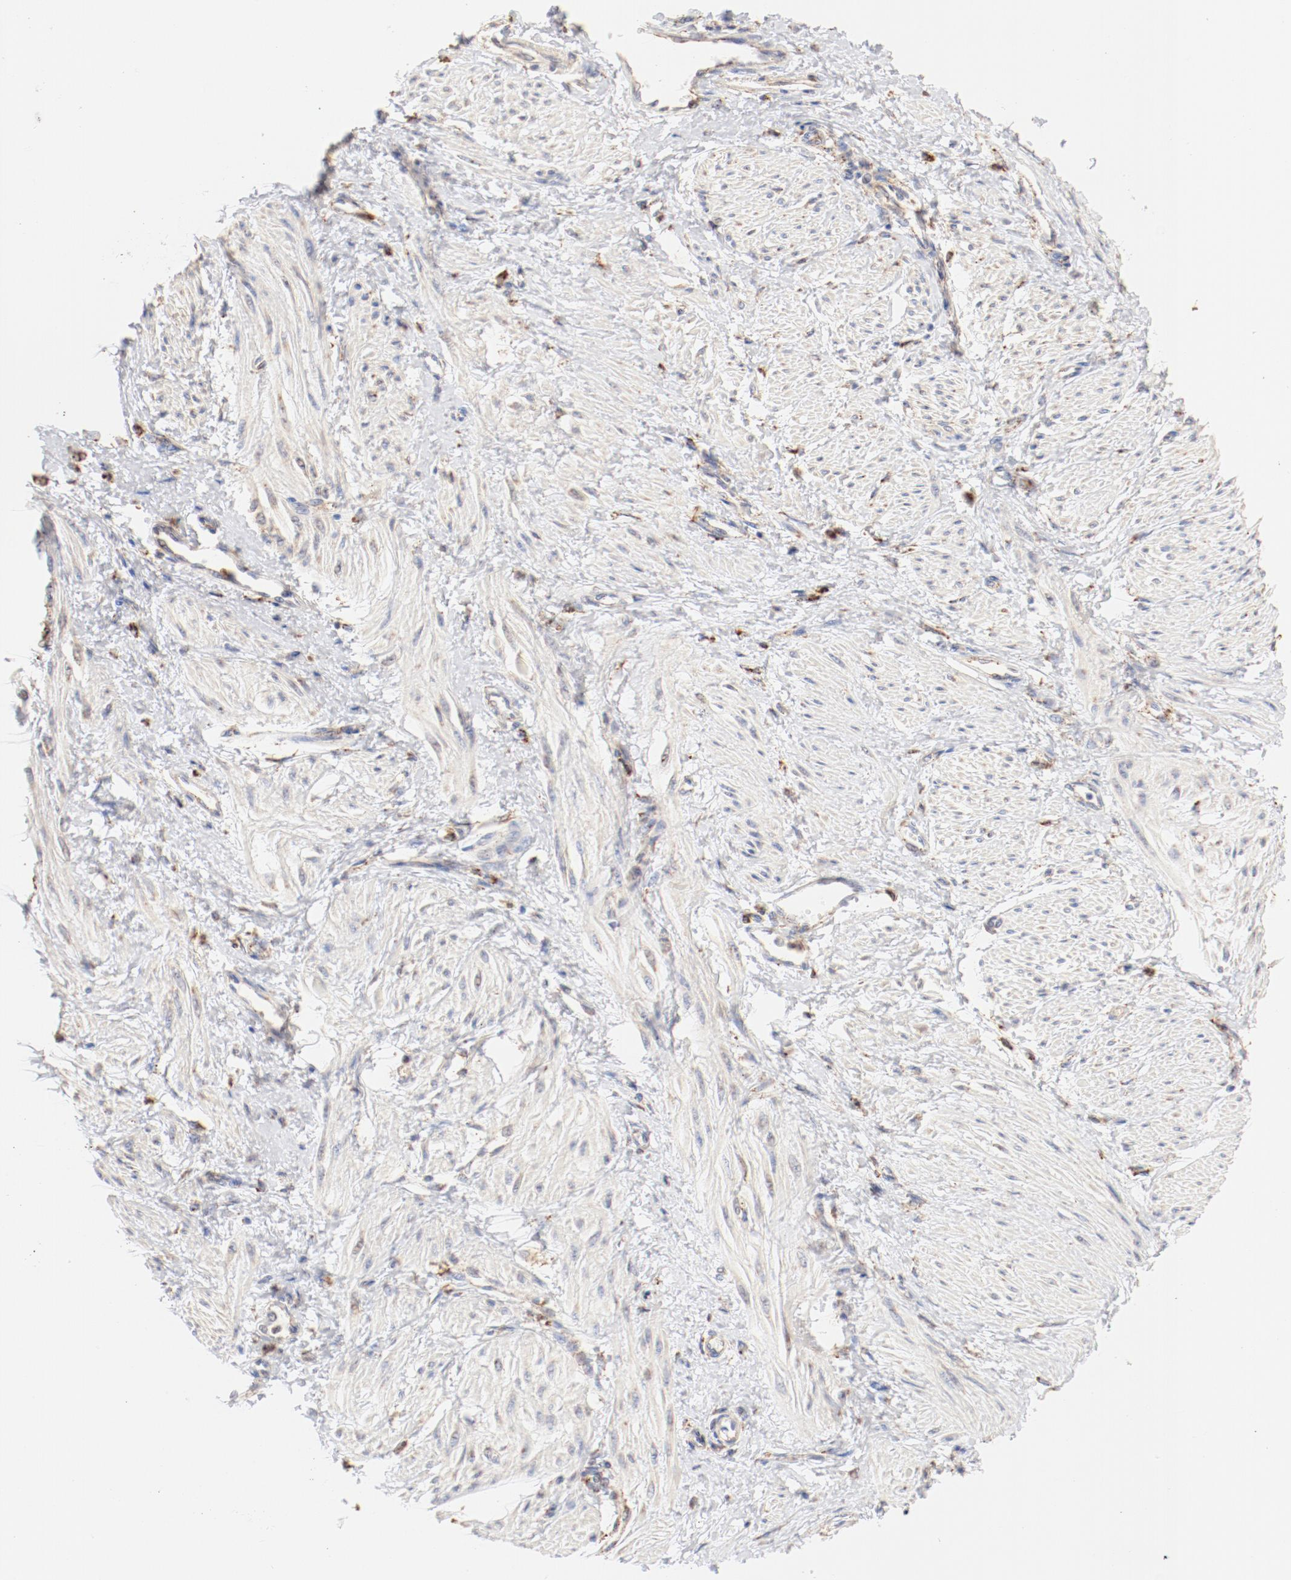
{"staining": {"intensity": "negative", "quantity": "none", "location": "none"}, "tissue": "smooth muscle", "cell_type": "Smooth muscle cells", "image_type": "normal", "snomed": [{"axis": "morphology", "description": "Normal tissue, NOS"}, {"axis": "topography", "description": "Smooth muscle"}, {"axis": "topography", "description": "Uterus"}], "caption": "IHC image of benign smooth muscle stained for a protein (brown), which reveals no staining in smooth muscle cells.", "gene": "CTSH", "patient": {"sex": "female", "age": 39}}